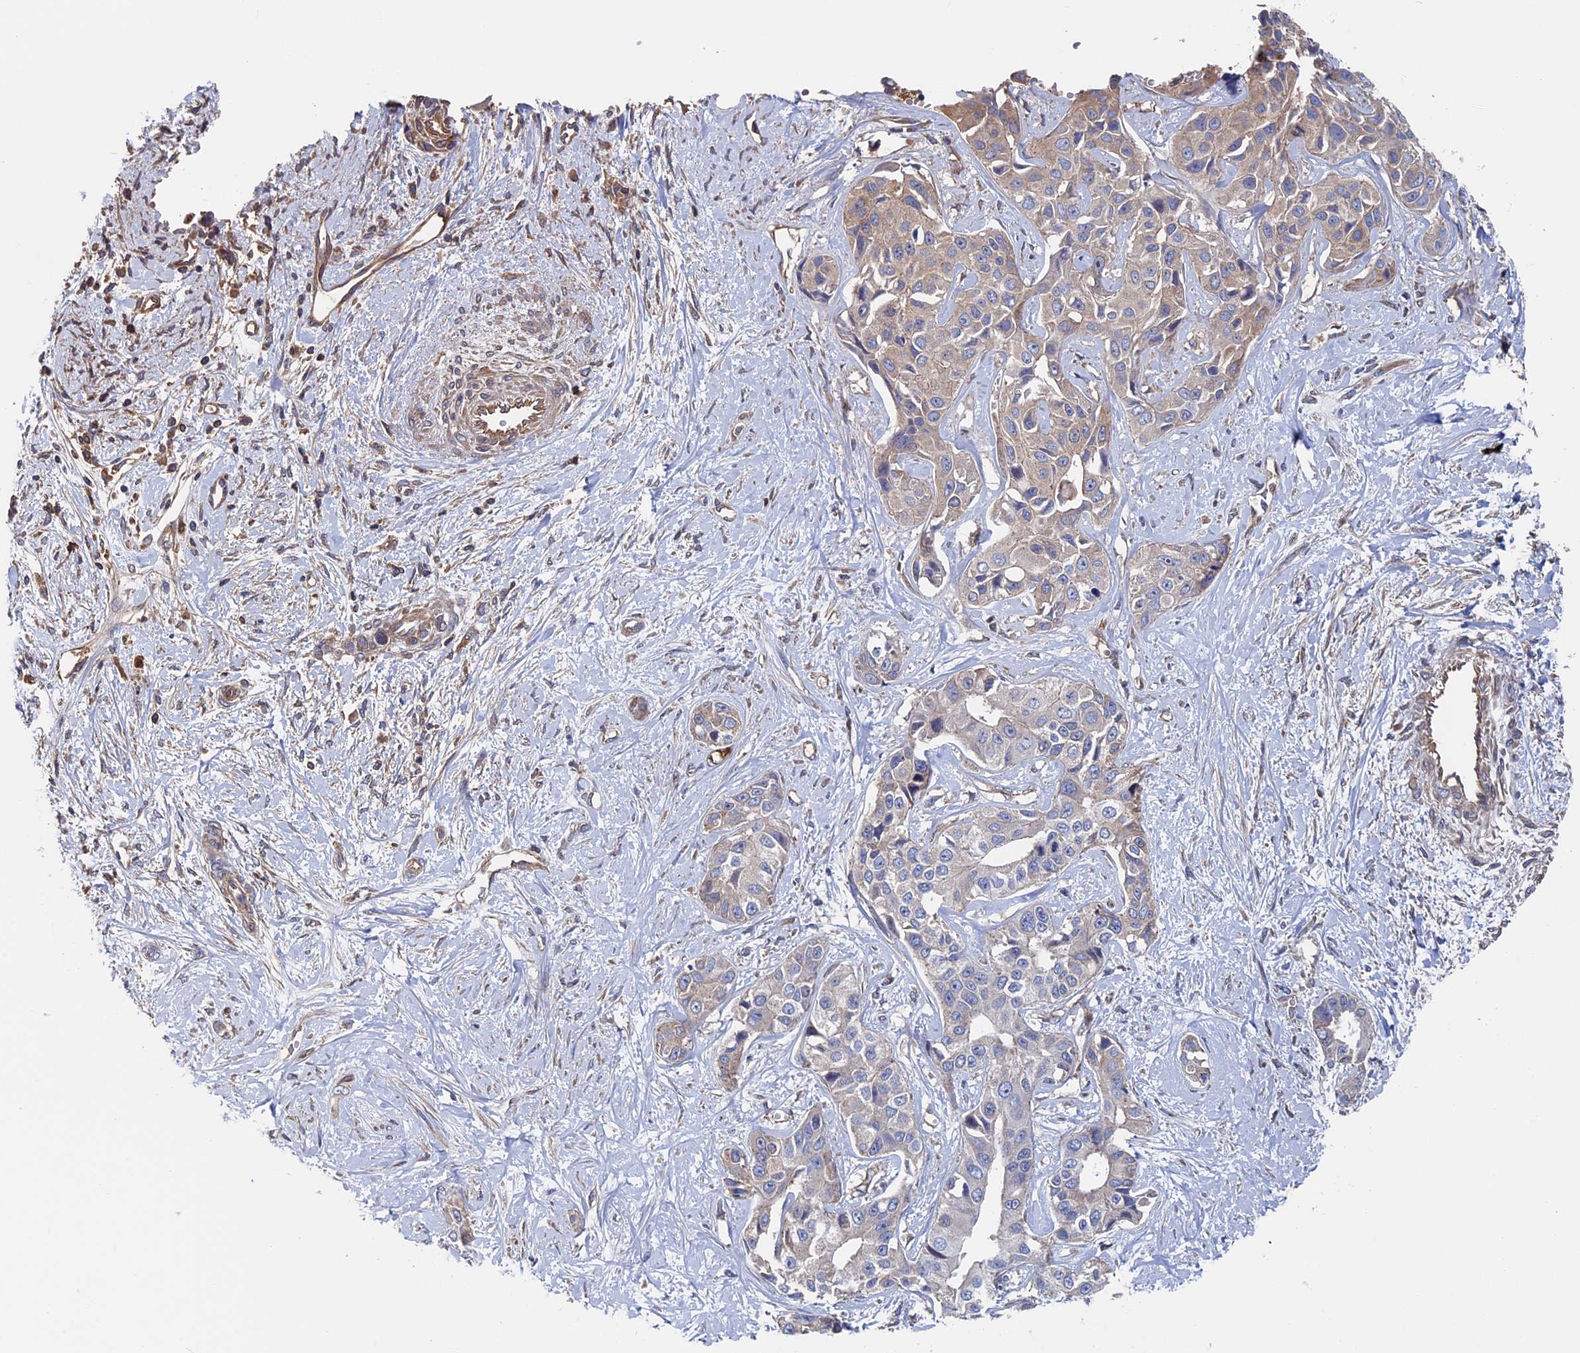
{"staining": {"intensity": "negative", "quantity": "none", "location": "none"}, "tissue": "liver cancer", "cell_type": "Tumor cells", "image_type": "cancer", "snomed": [{"axis": "morphology", "description": "Cholangiocarcinoma"}, {"axis": "topography", "description": "Liver"}], "caption": "Photomicrograph shows no protein positivity in tumor cells of liver cancer (cholangiocarcinoma) tissue.", "gene": "RPUSD1", "patient": {"sex": "male", "age": 59}}